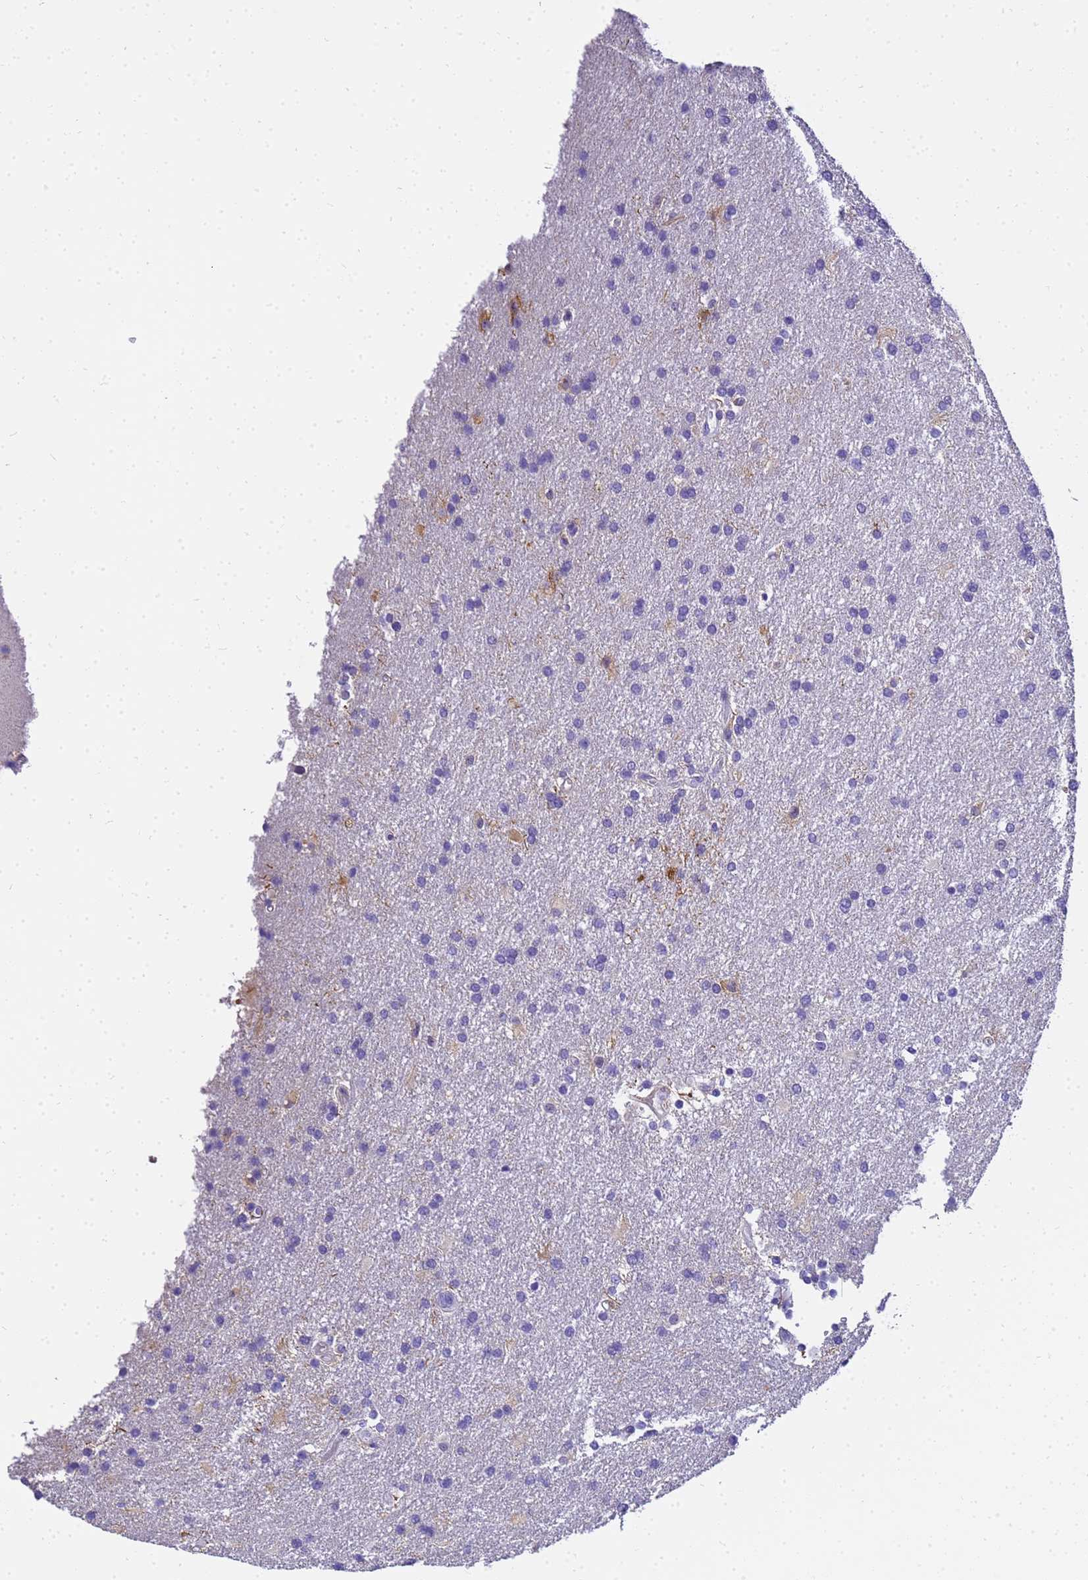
{"staining": {"intensity": "negative", "quantity": "none", "location": "none"}, "tissue": "glioma", "cell_type": "Tumor cells", "image_type": "cancer", "snomed": [{"axis": "morphology", "description": "Glioma, malignant, Low grade"}, {"axis": "topography", "description": "Brain"}], "caption": "This histopathology image is of glioma stained with immunohistochemistry (IHC) to label a protein in brown with the nuclei are counter-stained blue. There is no positivity in tumor cells.", "gene": "HSPB6", "patient": {"sex": "male", "age": 66}}